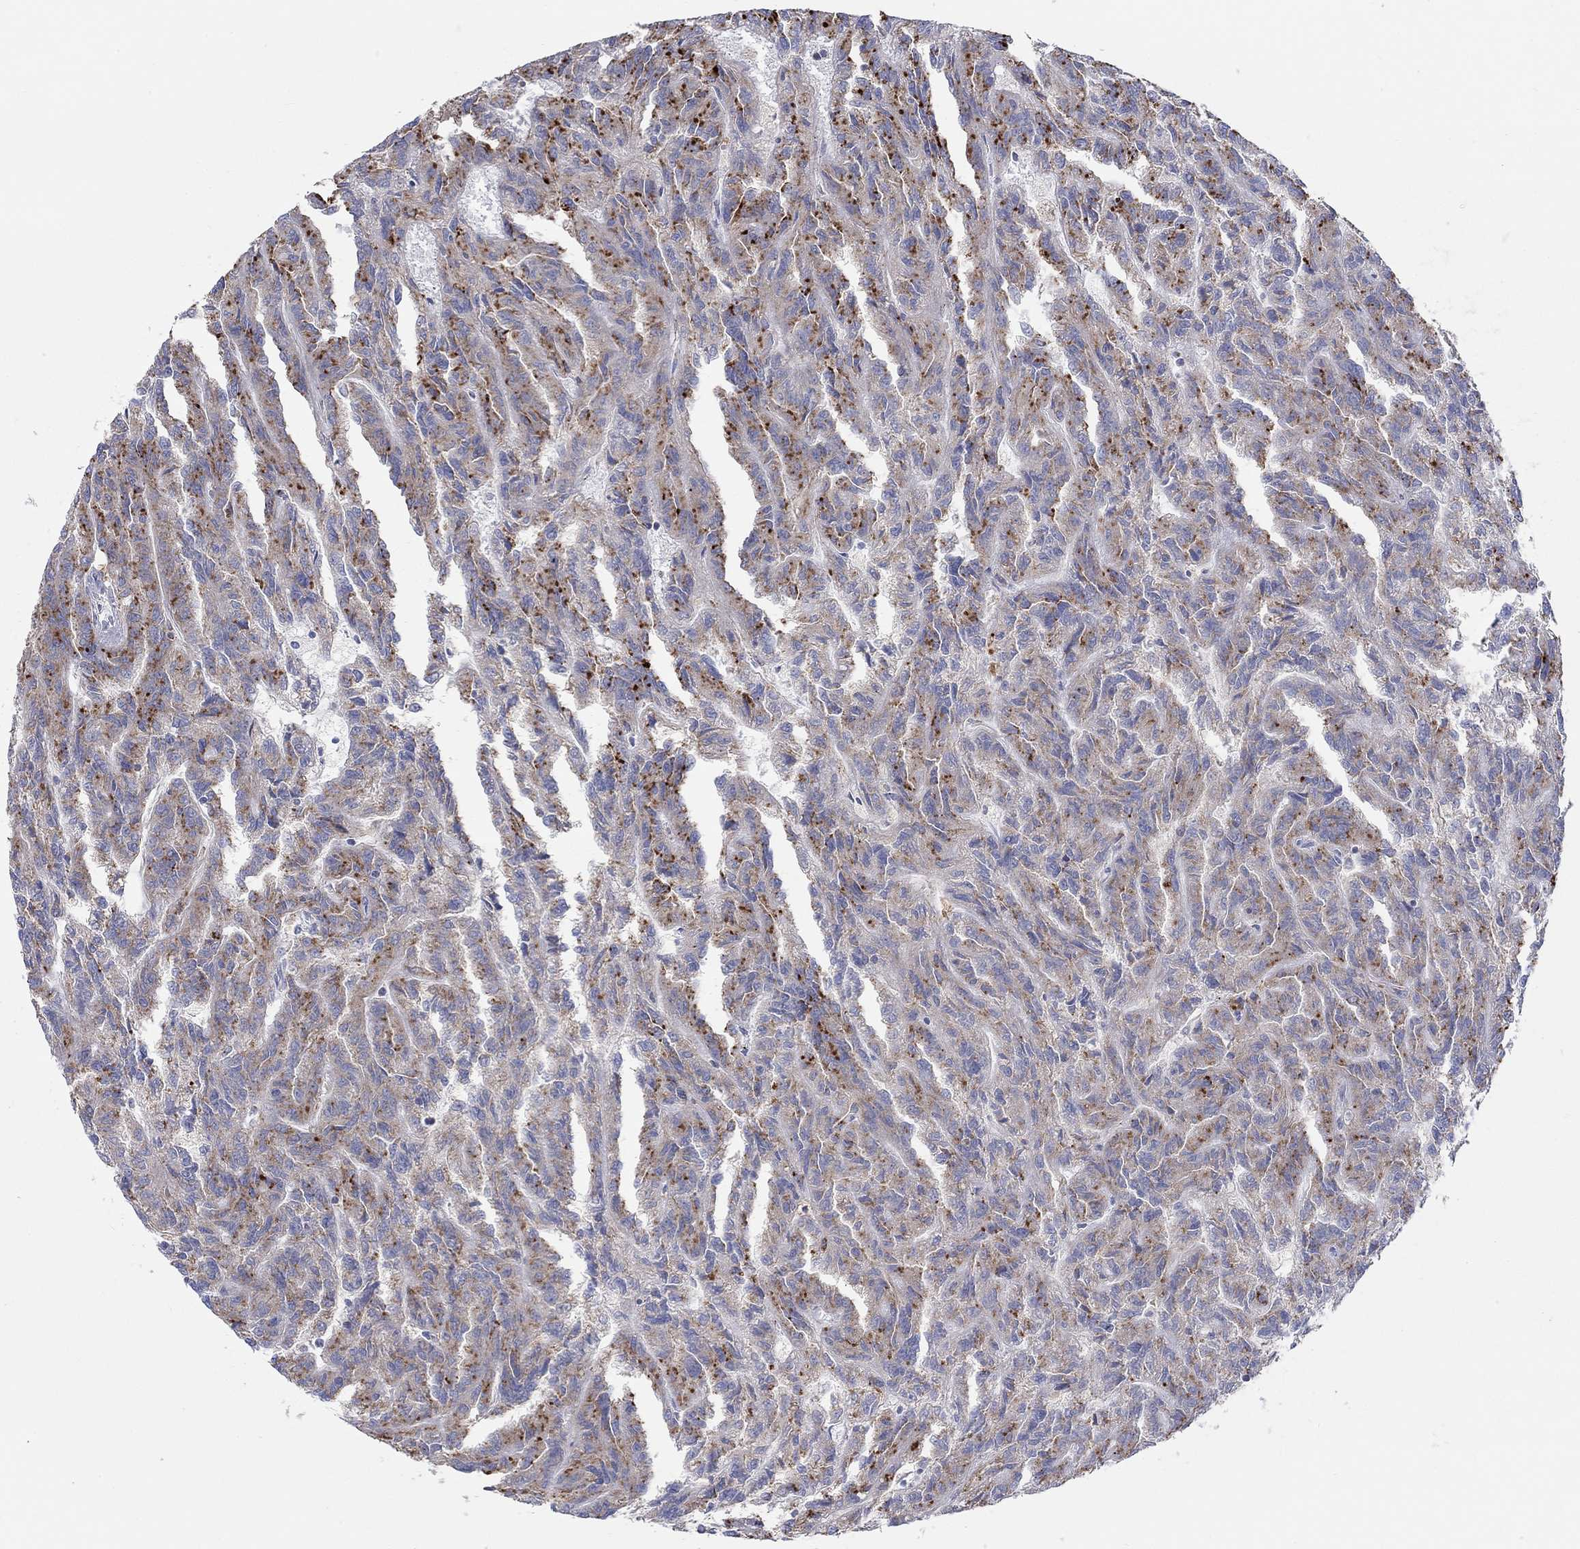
{"staining": {"intensity": "strong", "quantity": ">75%", "location": "cytoplasmic/membranous"}, "tissue": "renal cancer", "cell_type": "Tumor cells", "image_type": "cancer", "snomed": [{"axis": "morphology", "description": "Adenocarcinoma, NOS"}, {"axis": "topography", "description": "Kidney"}], "caption": "Immunohistochemistry micrograph of renal adenocarcinoma stained for a protein (brown), which reveals high levels of strong cytoplasmic/membranous expression in approximately >75% of tumor cells.", "gene": "BCO2", "patient": {"sex": "male", "age": 79}}